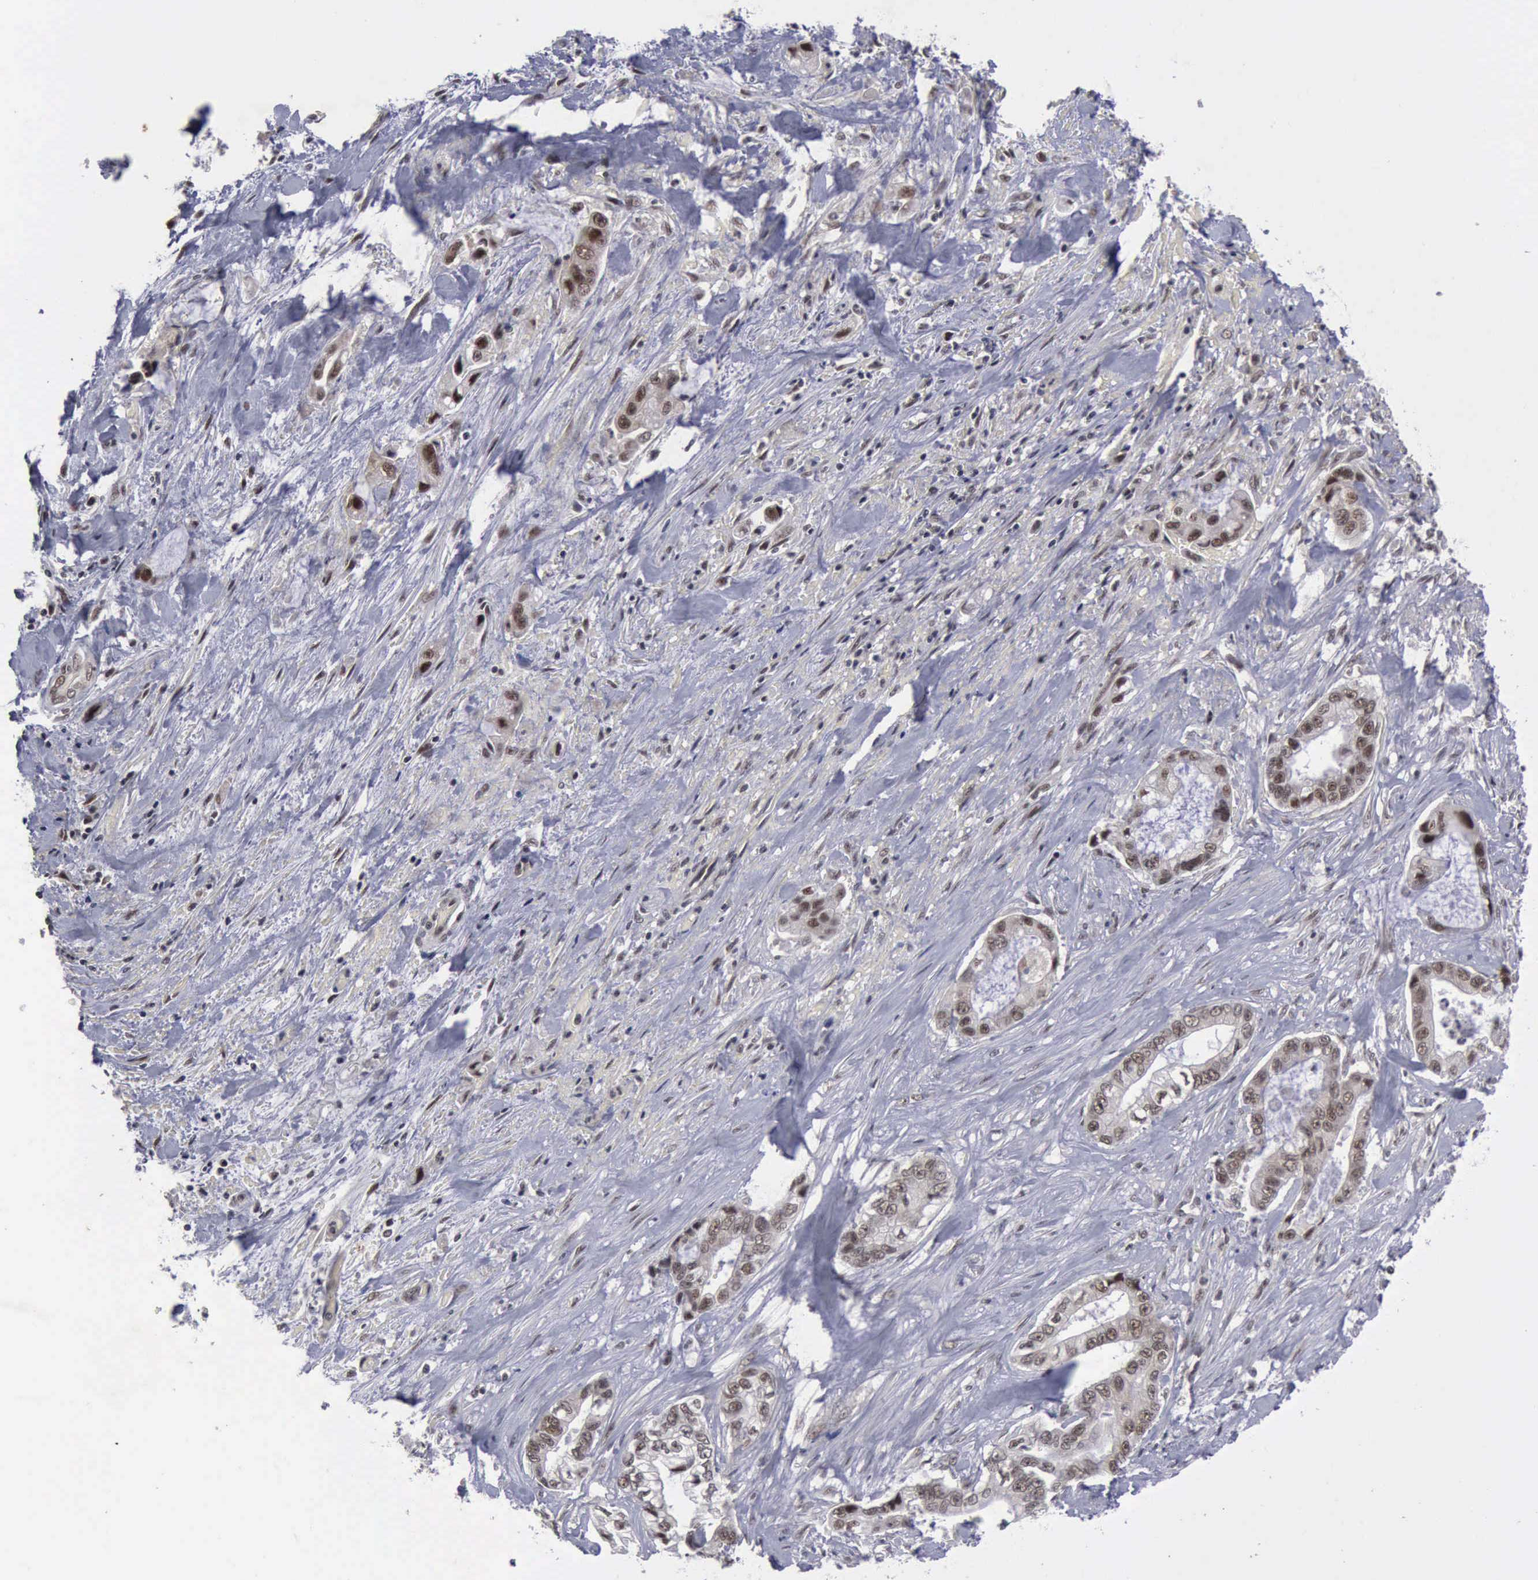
{"staining": {"intensity": "moderate", "quantity": ">75%", "location": "nuclear"}, "tissue": "pancreatic cancer", "cell_type": "Tumor cells", "image_type": "cancer", "snomed": [{"axis": "morphology", "description": "Adenocarcinoma, NOS"}, {"axis": "topography", "description": "Pancreas"}, {"axis": "topography", "description": "Stomach, upper"}], "caption": "Immunohistochemistry (IHC) histopathology image of human pancreatic cancer stained for a protein (brown), which displays medium levels of moderate nuclear staining in approximately >75% of tumor cells.", "gene": "ATM", "patient": {"sex": "male", "age": 77}}